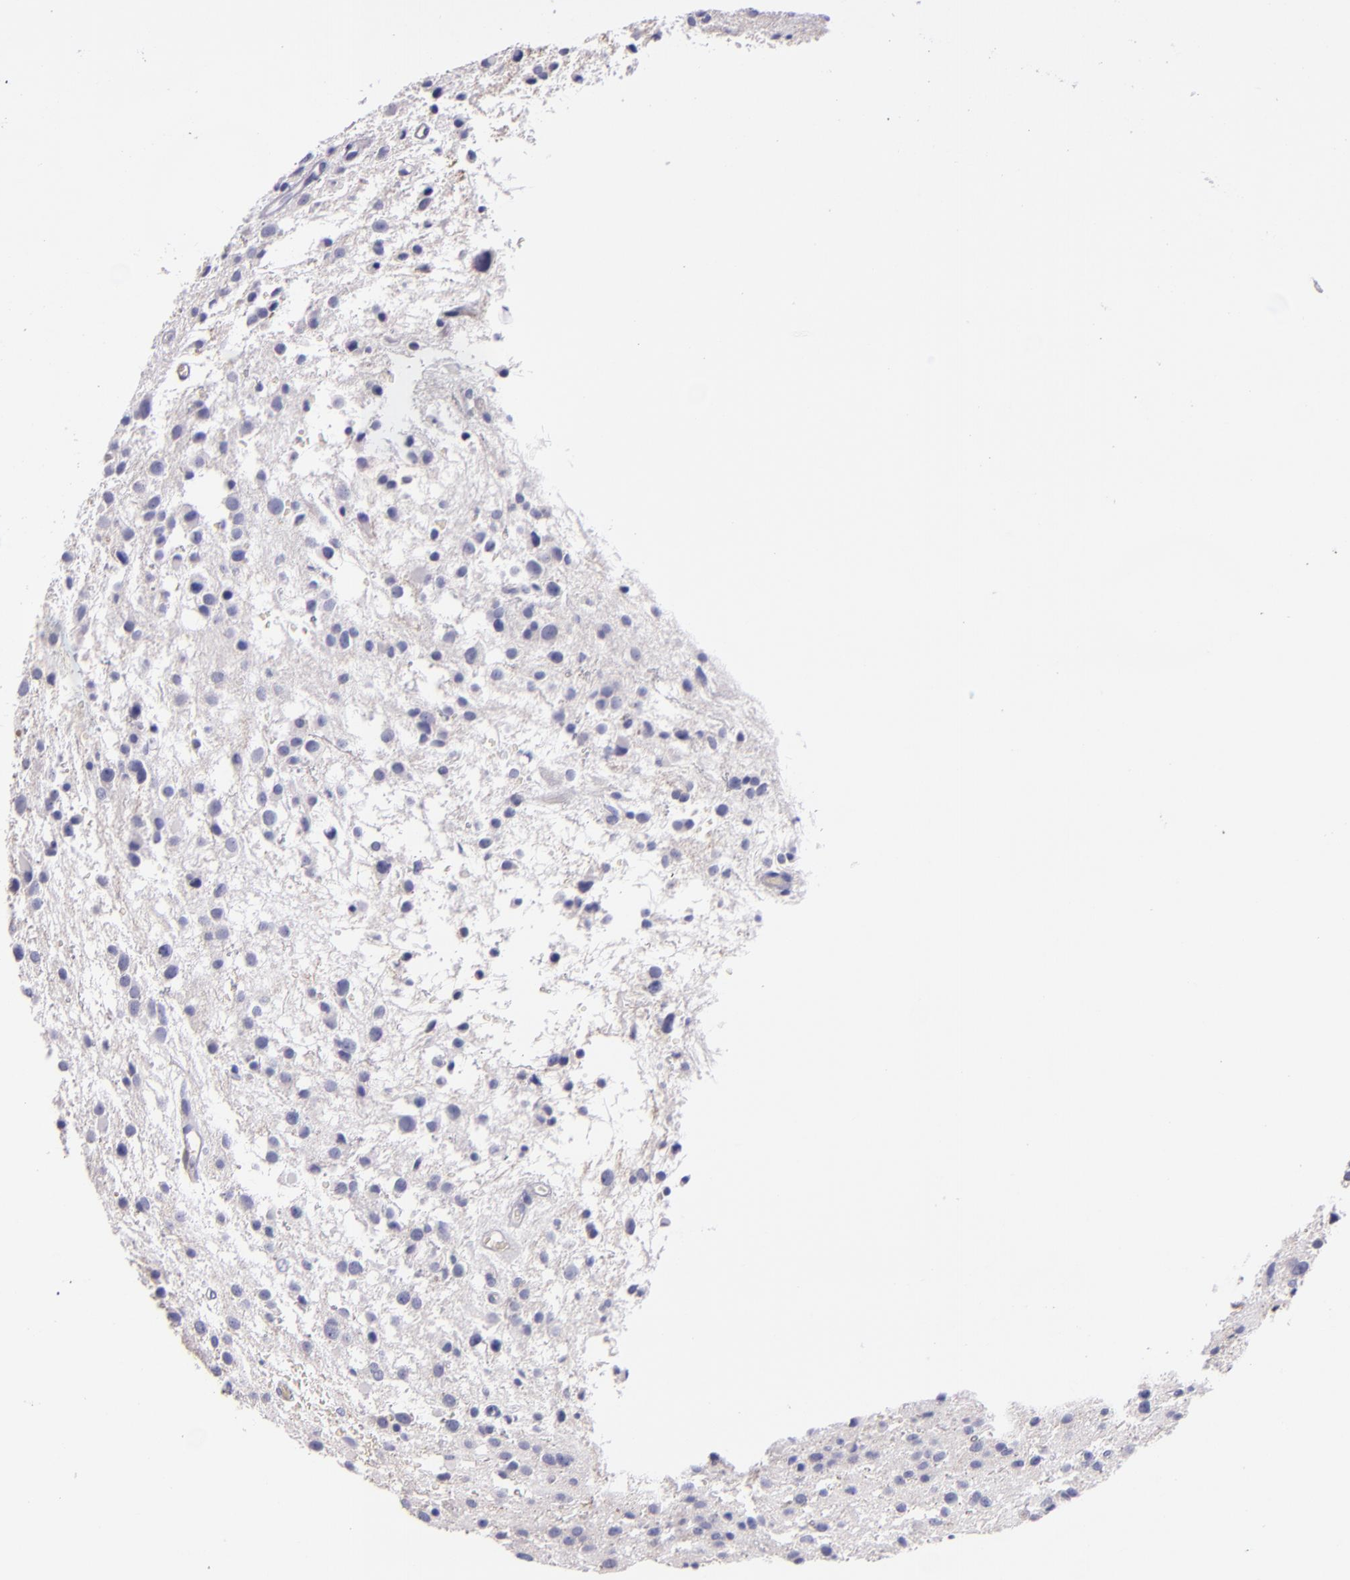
{"staining": {"intensity": "negative", "quantity": "none", "location": "none"}, "tissue": "glioma", "cell_type": "Tumor cells", "image_type": "cancer", "snomed": [{"axis": "morphology", "description": "Glioma, malignant, Low grade"}, {"axis": "topography", "description": "Brain"}], "caption": "High power microscopy histopathology image of an IHC histopathology image of glioma, revealing no significant staining in tumor cells.", "gene": "KNG1", "patient": {"sex": "female", "age": 36}}